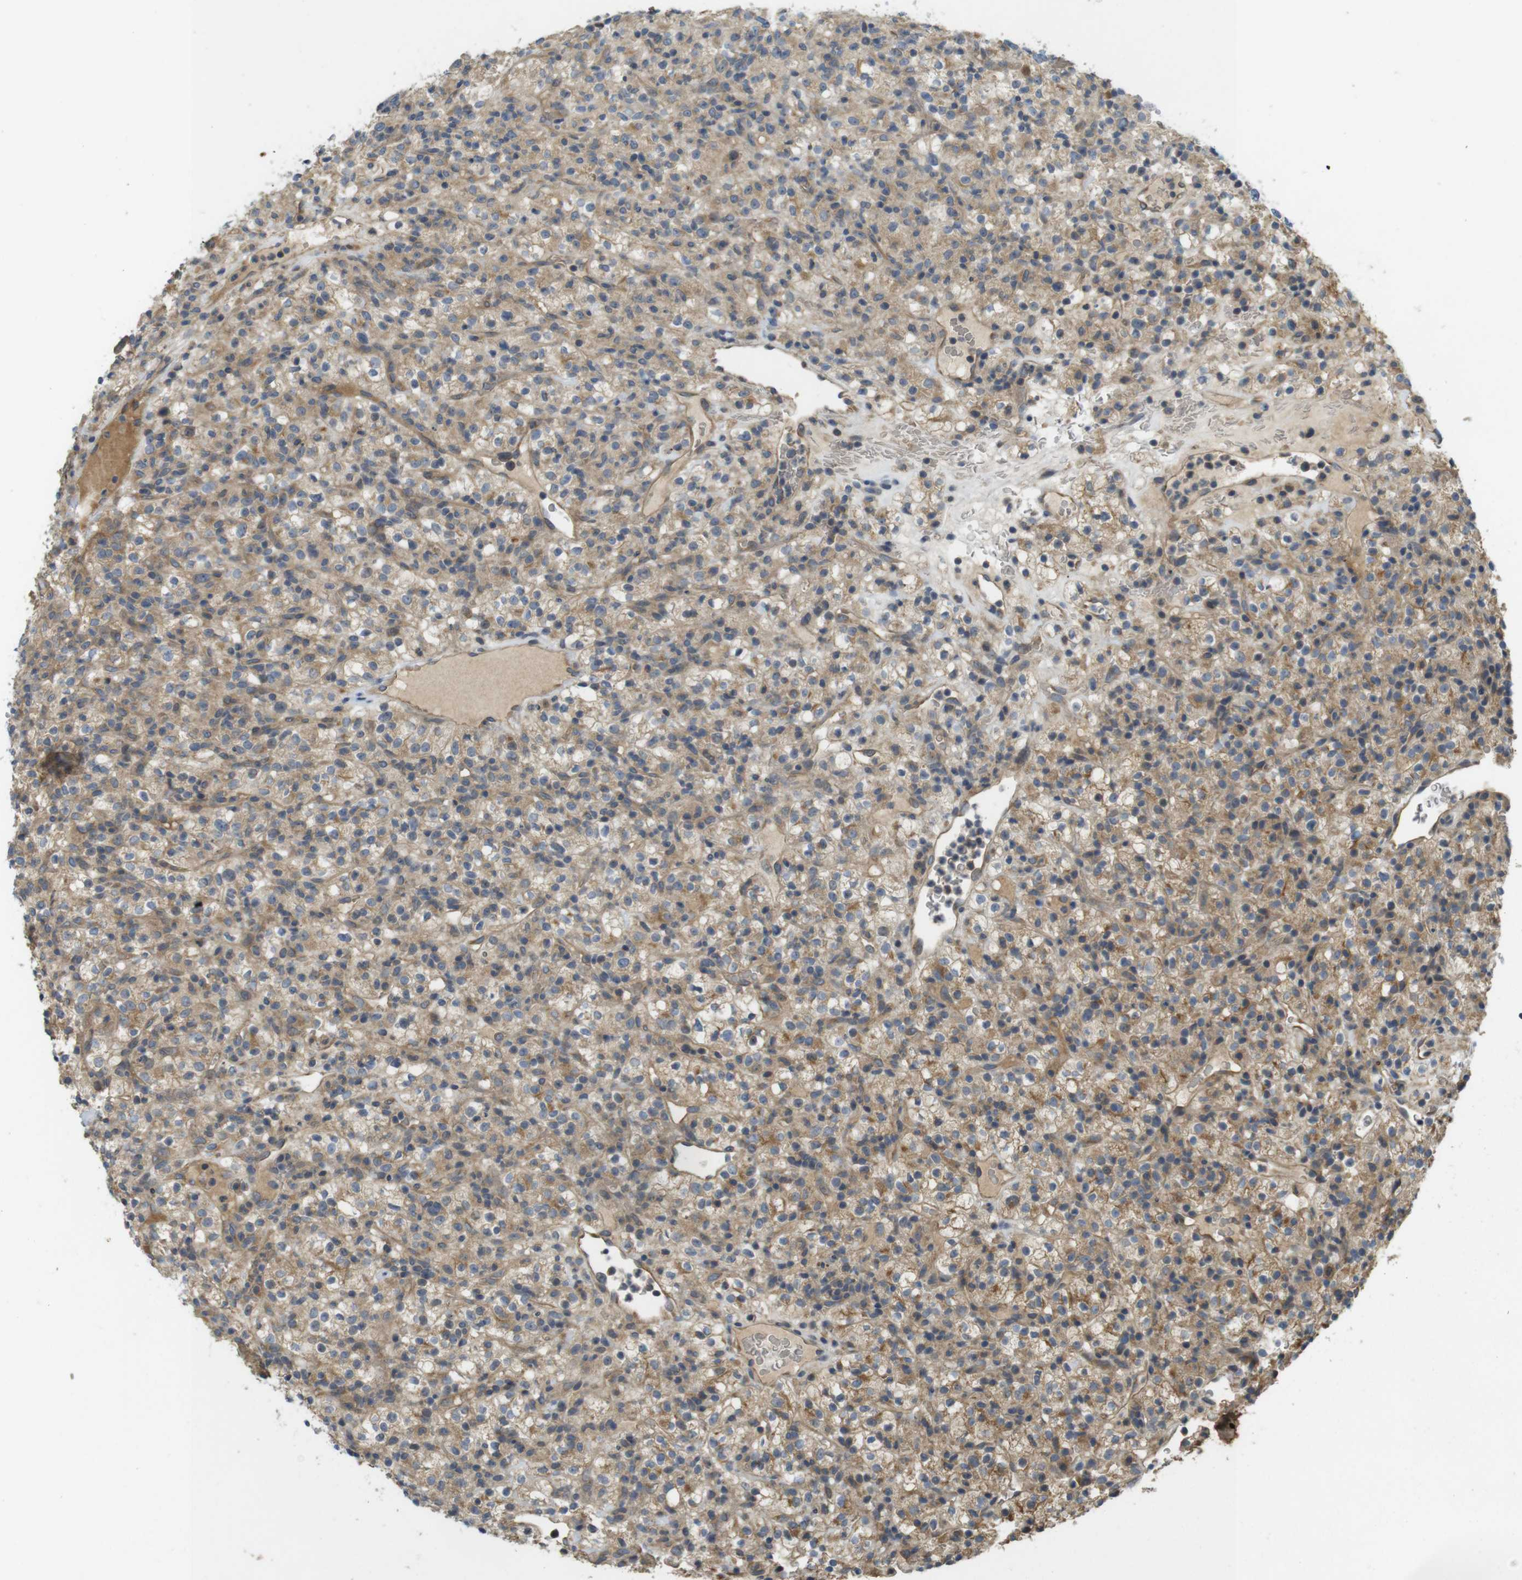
{"staining": {"intensity": "moderate", "quantity": ">75%", "location": "cytoplasmic/membranous"}, "tissue": "renal cancer", "cell_type": "Tumor cells", "image_type": "cancer", "snomed": [{"axis": "morphology", "description": "Normal tissue, NOS"}, {"axis": "morphology", "description": "Adenocarcinoma, NOS"}, {"axis": "topography", "description": "Kidney"}], "caption": "A histopathology image showing moderate cytoplasmic/membranous staining in approximately >75% of tumor cells in renal cancer, as visualized by brown immunohistochemical staining.", "gene": "CLTC", "patient": {"sex": "female", "age": 72}}